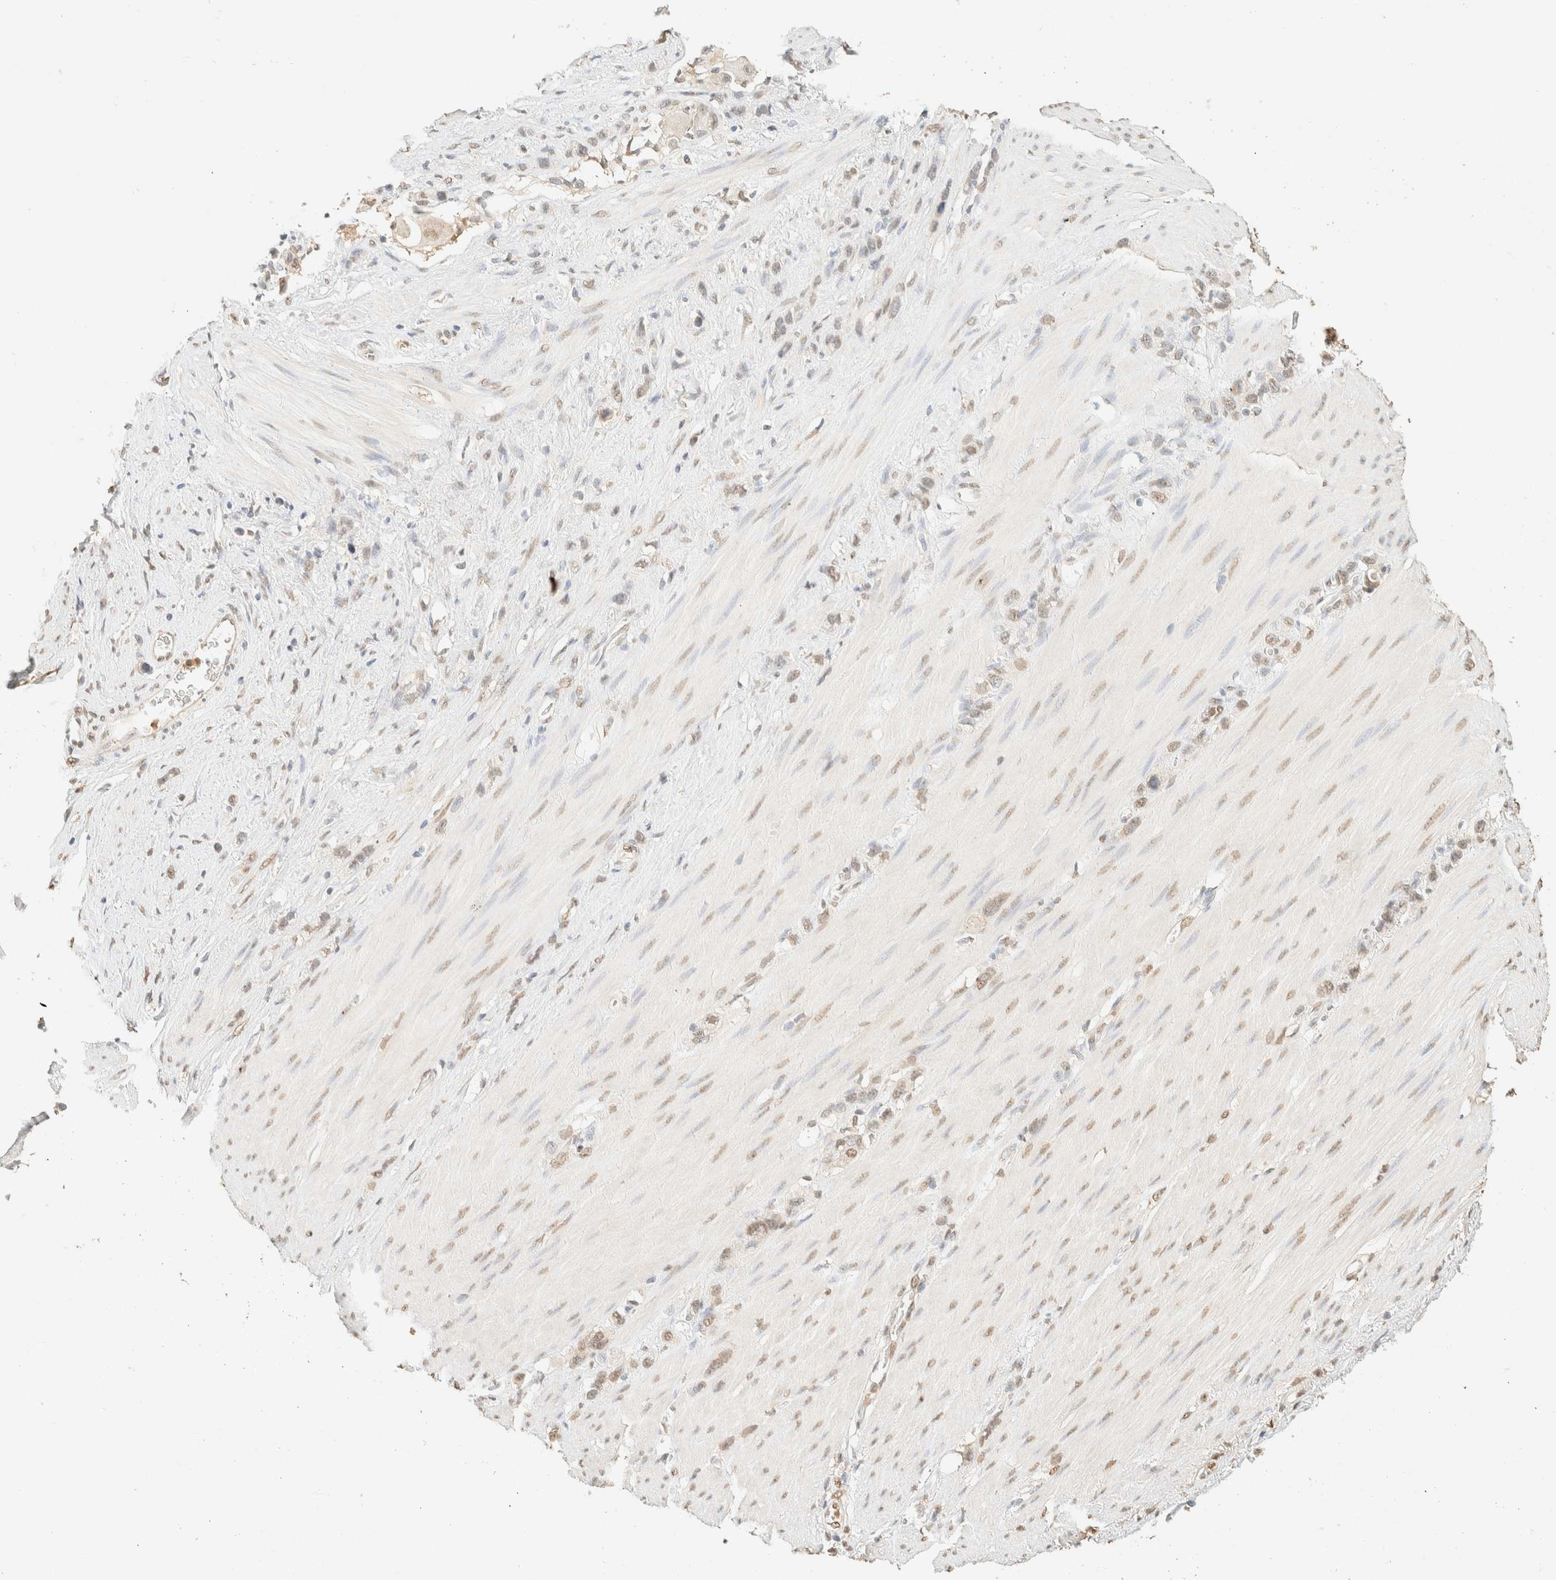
{"staining": {"intensity": "weak", "quantity": ">75%", "location": "nuclear"}, "tissue": "stomach cancer", "cell_type": "Tumor cells", "image_type": "cancer", "snomed": [{"axis": "morphology", "description": "Normal tissue, NOS"}, {"axis": "morphology", "description": "Adenocarcinoma, NOS"}, {"axis": "morphology", "description": "Adenocarcinoma, High grade"}, {"axis": "topography", "description": "Stomach, upper"}, {"axis": "topography", "description": "Stomach"}], "caption": "The photomicrograph exhibits a brown stain indicating the presence of a protein in the nuclear of tumor cells in stomach cancer (high-grade adenocarcinoma).", "gene": "S100A13", "patient": {"sex": "female", "age": 65}}